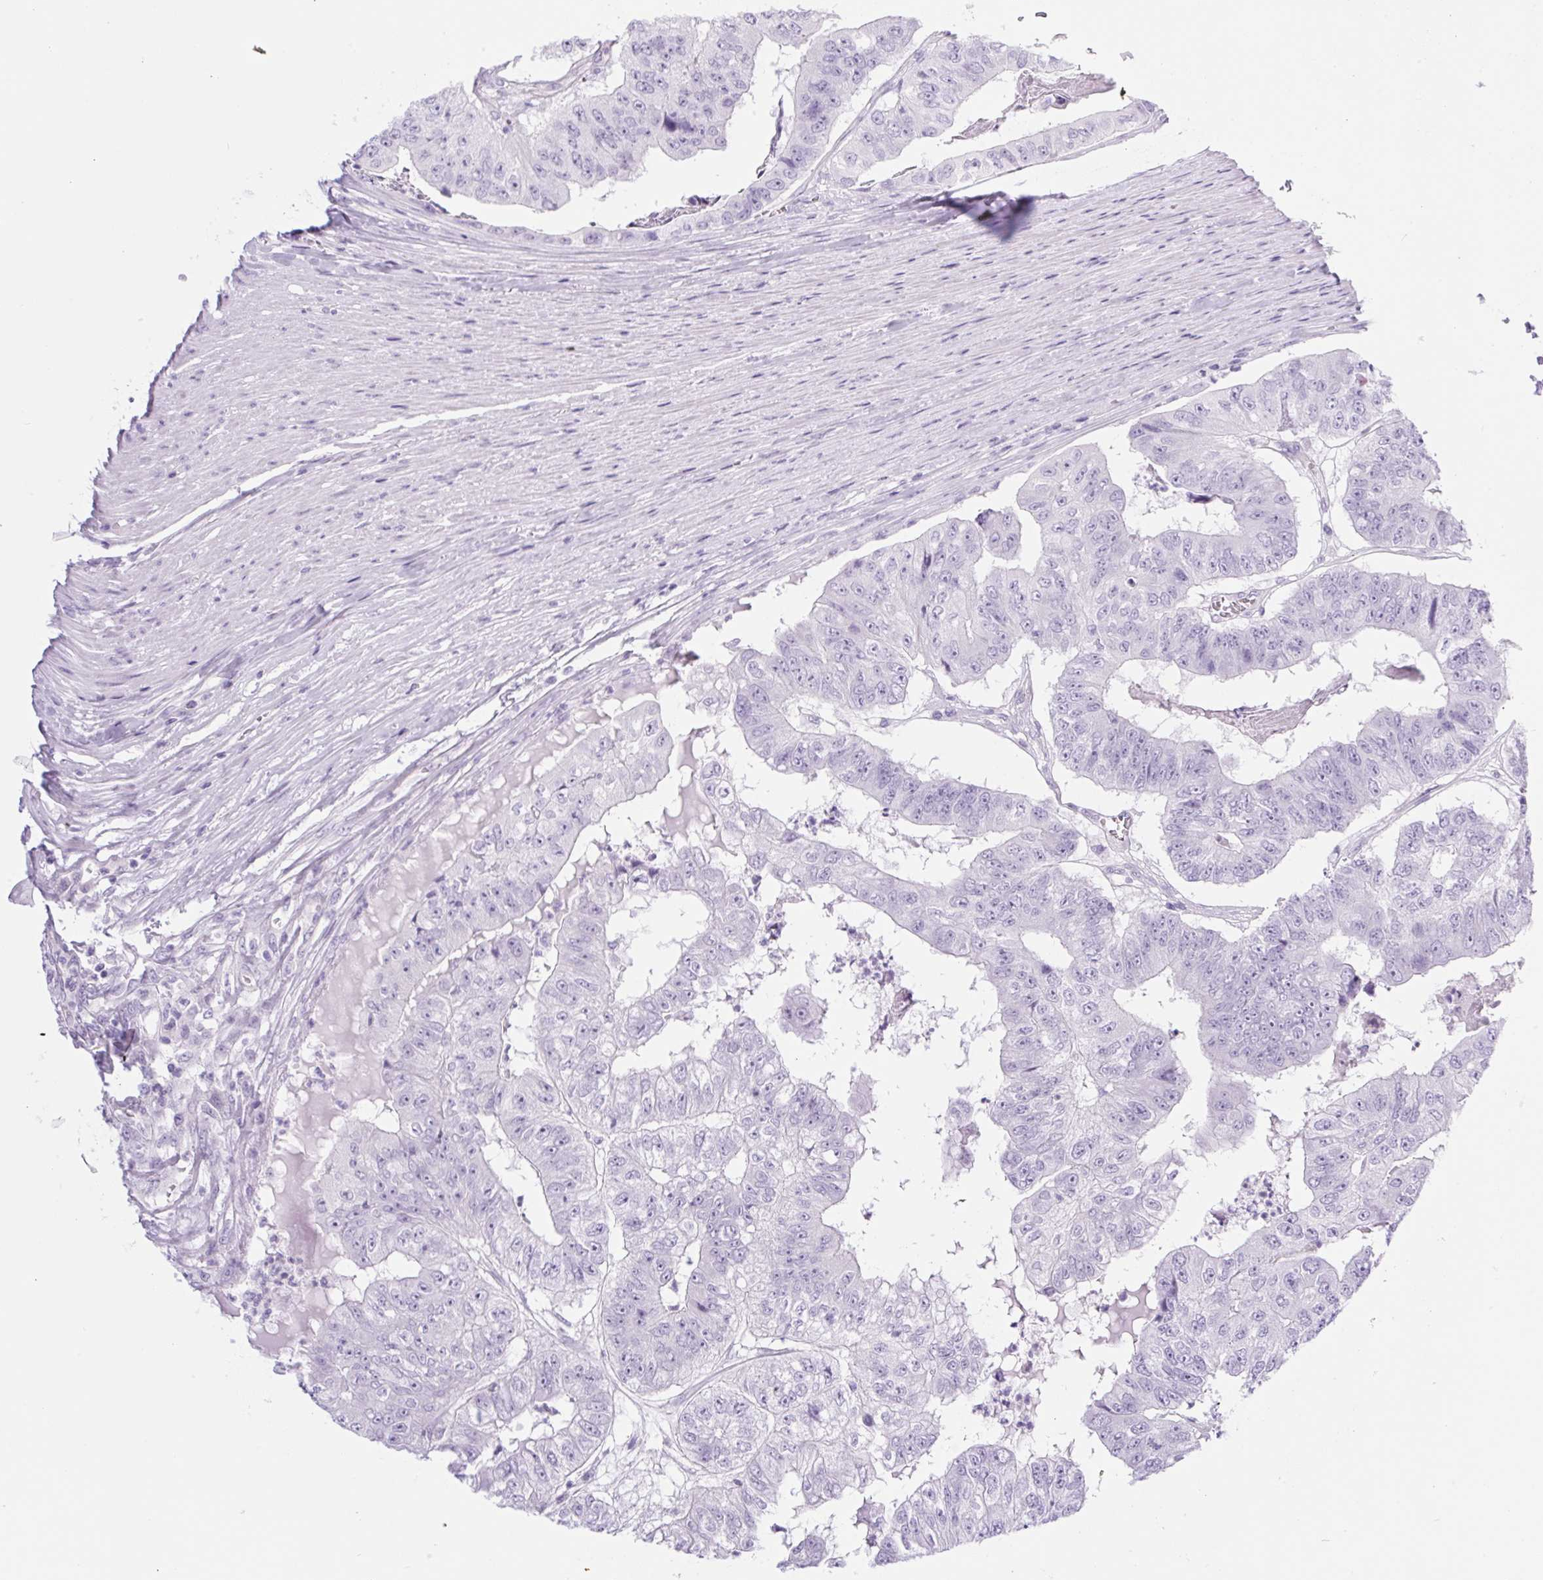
{"staining": {"intensity": "negative", "quantity": "none", "location": "none"}, "tissue": "colorectal cancer", "cell_type": "Tumor cells", "image_type": "cancer", "snomed": [{"axis": "morphology", "description": "Adenocarcinoma, NOS"}, {"axis": "topography", "description": "Colon"}], "caption": "IHC of human adenocarcinoma (colorectal) displays no expression in tumor cells.", "gene": "SPACA5B", "patient": {"sex": "female", "age": 67}}